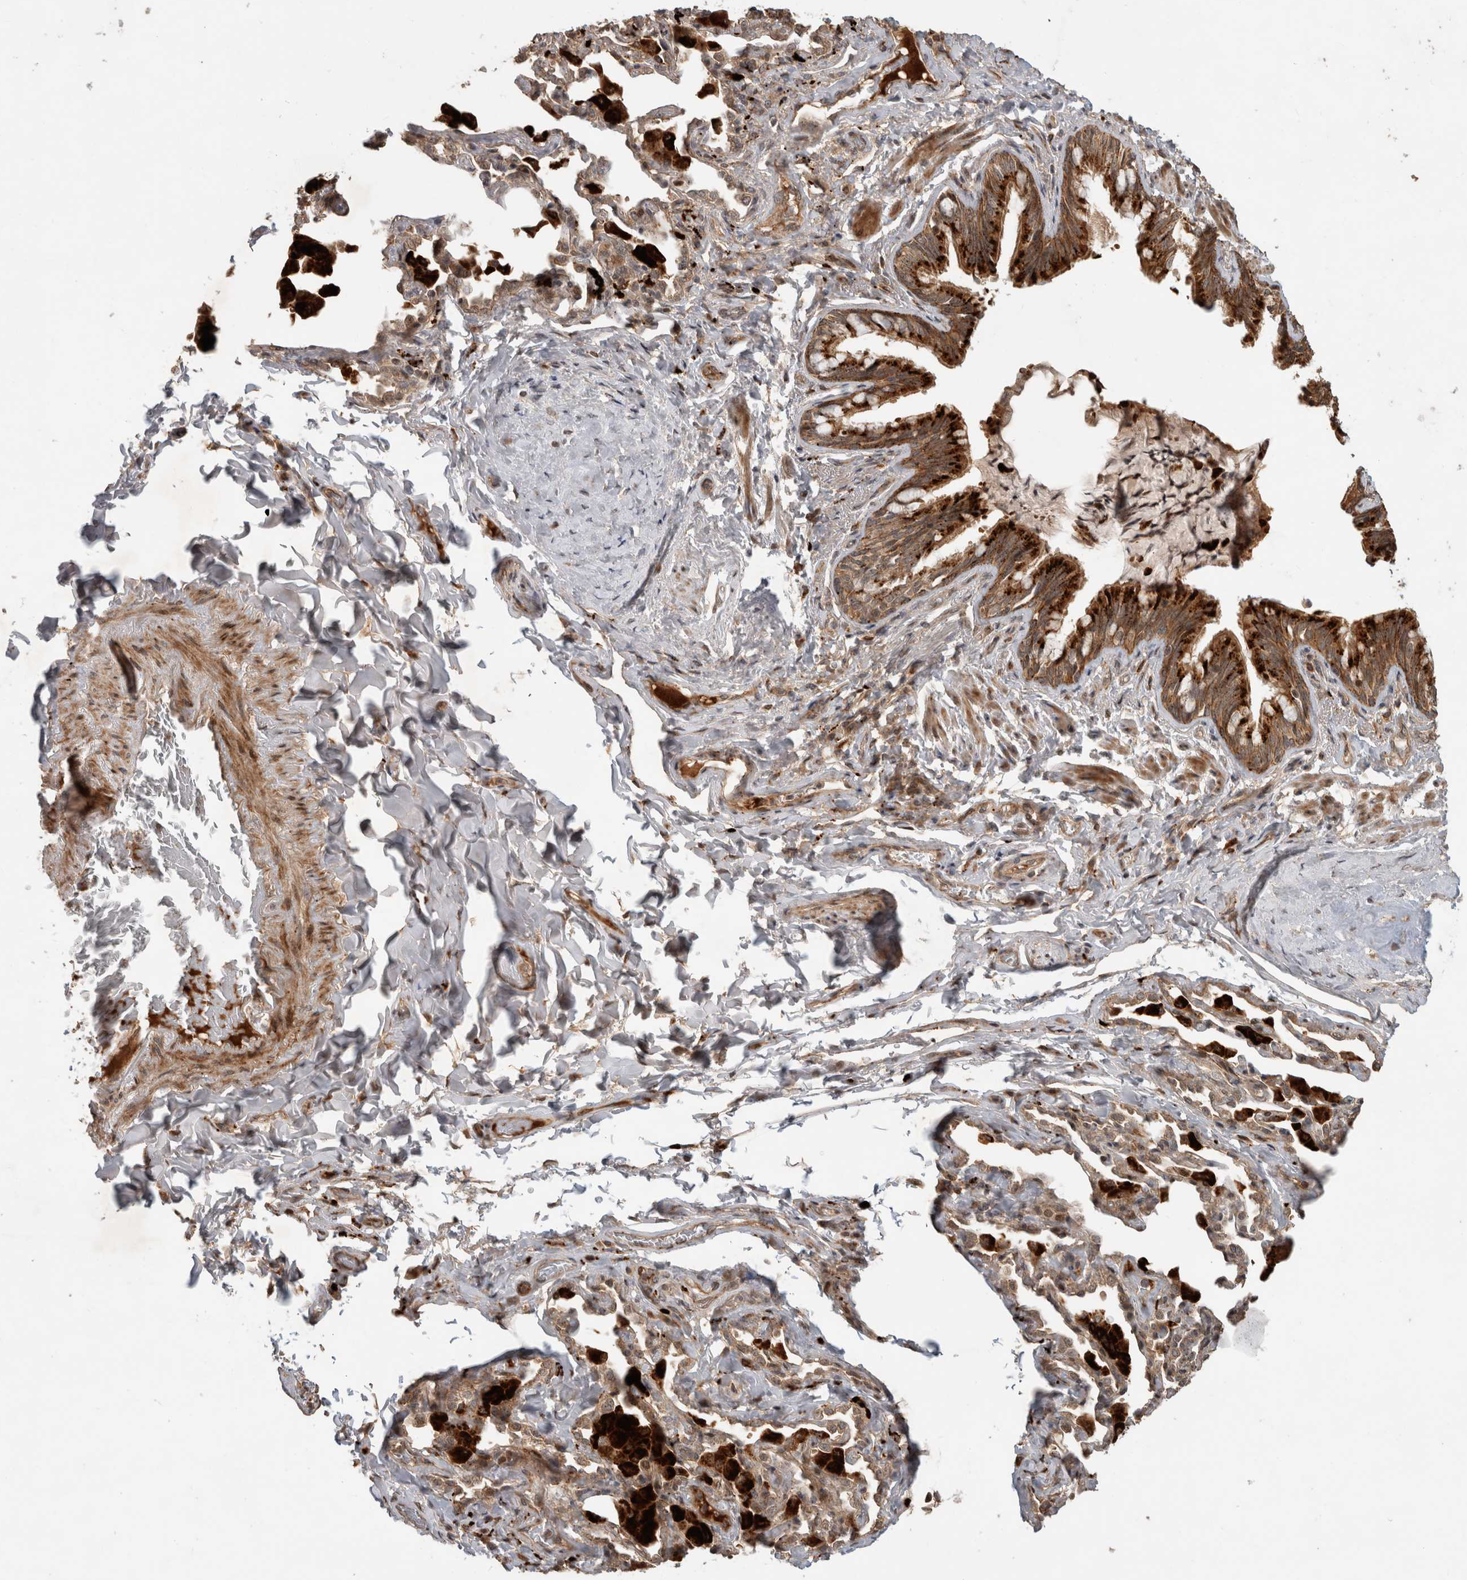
{"staining": {"intensity": "strong", "quantity": ">75%", "location": "cytoplasmic/membranous"}, "tissue": "bronchus", "cell_type": "Respiratory epithelial cells", "image_type": "normal", "snomed": [{"axis": "morphology", "description": "Normal tissue, NOS"}, {"axis": "morphology", "description": "Inflammation, NOS"}, {"axis": "topography", "description": "Bronchus"}, {"axis": "topography", "description": "Lung"}], "caption": "Immunohistochemistry (DAB) staining of unremarkable bronchus displays strong cytoplasmic/membranous protein staining in about >75% of respiratory epithelial cells. The staining is performed using DAB (3,3'-diaminobenzidine) brown chromogen to label protein expression. The nuclei are counter-stained blue using hematoxylin.", "gene": "PITPNC1", "patient": {"sex": "female", "age": 46}}